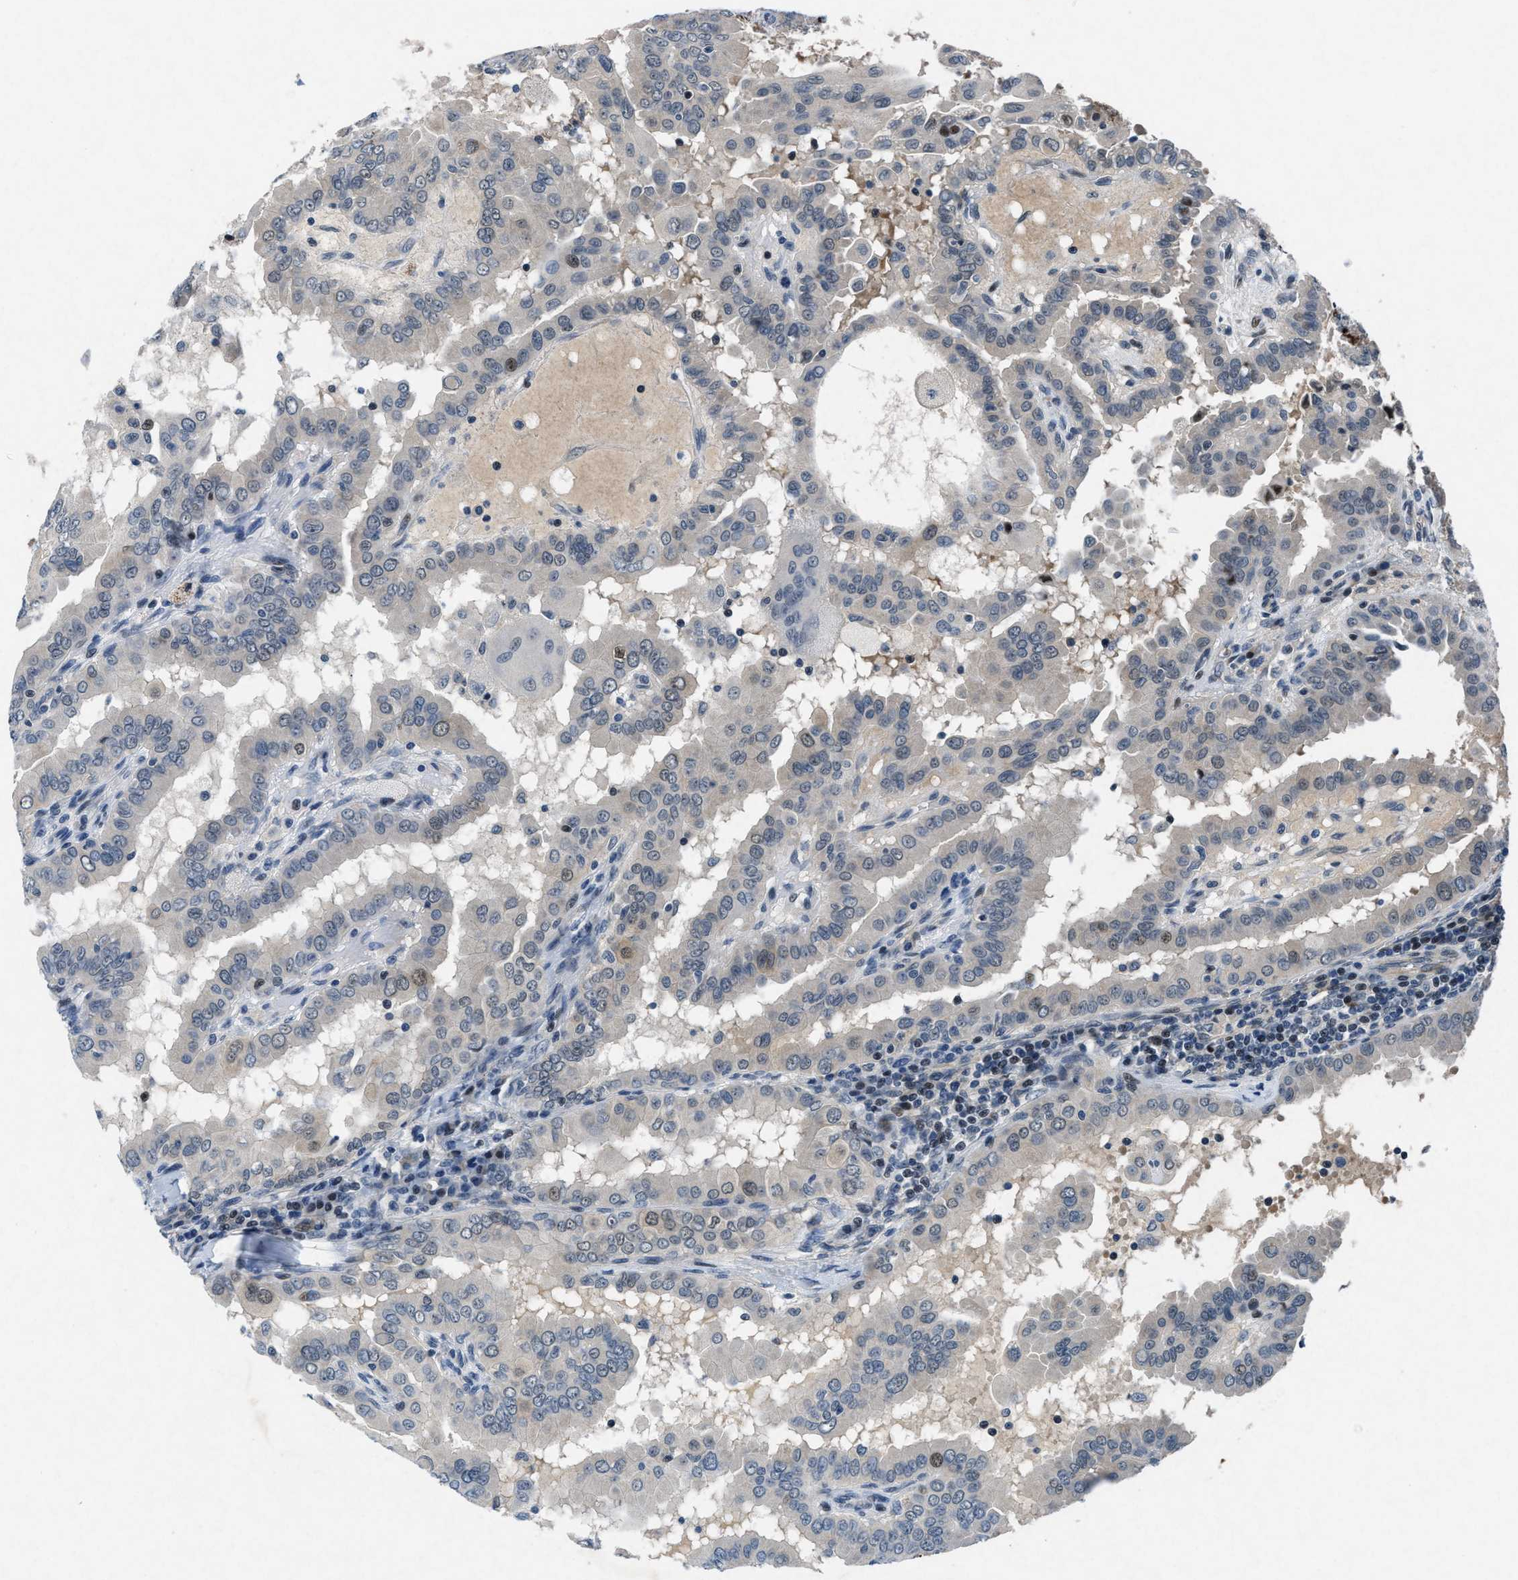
{"staining": {"intensity": "negative", "quantity": "none", "location": "none"}, "tissue": "thyroid cancer", "cell_type": "Tumor cells", "image_type": "cancer", "snomed": [{"axis": "morphology", "description": "Papillary adenocarcinoma, NOS"}, {"axis": "topography", "description": "Thyroid gland"}], "caption": "Protein analysis of thyroid cancer exhibits no significant expression in tumor cells.", "gene": "PHLDA1", "patient": {"sex": "male", "age": 33}}